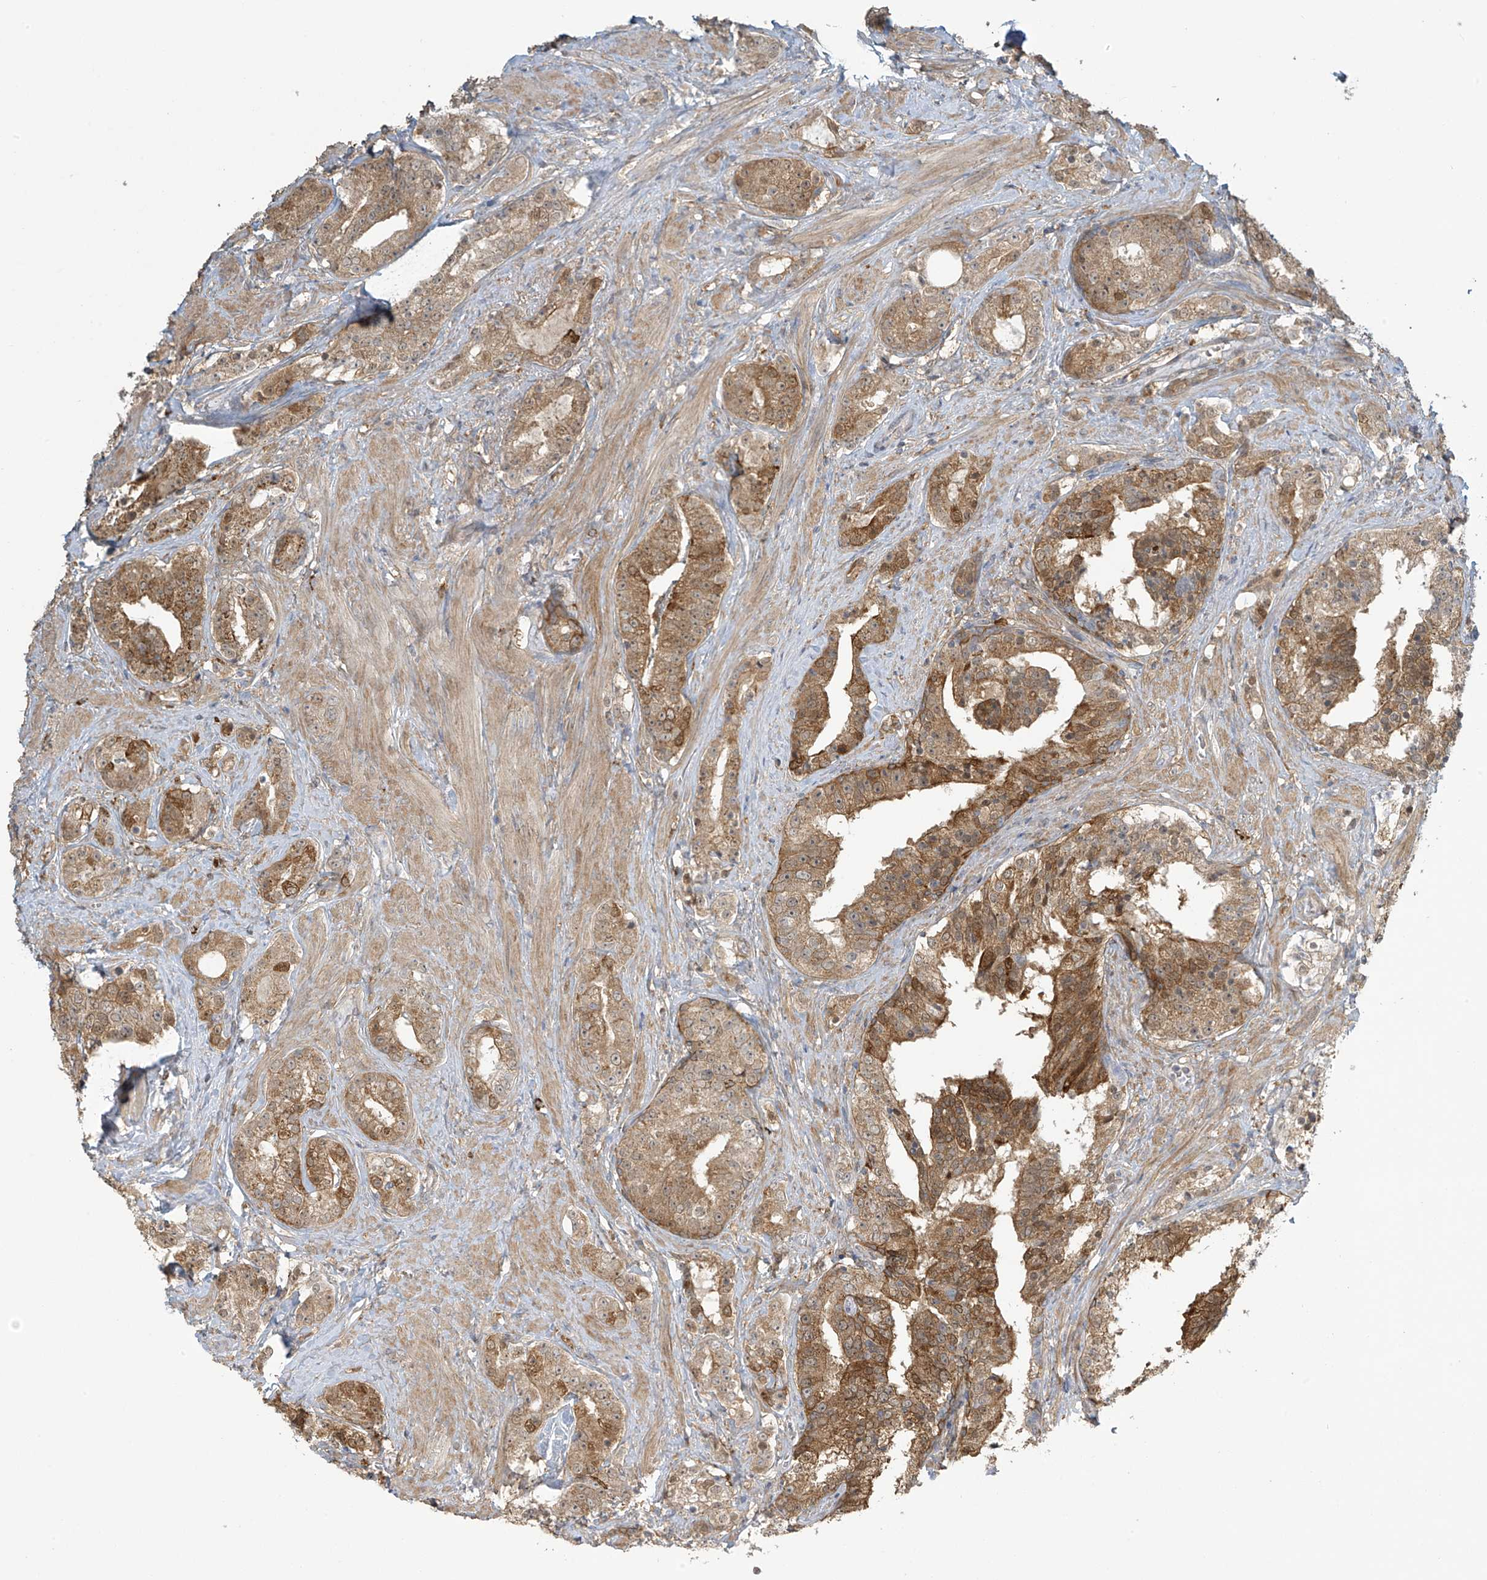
{"staining": {"intensity": "moderate", "quantity": ">75%", "location": "cytoplasmic/membranous"}, "tissue": "prostate cancer", "cell_type": "Tumor cells", "image_type": "cancer", "snomed": [{"axis": "morphology", "description": "Adenocarcinoma, High grade"}, {"axis": "topography", "description": "Prostate"}], "caption": "This histopathology image exhibits immunohistochemistry (IHC) staining of human prostate adenocarcinoma (high-grade), with medium moderate cytoplasmic/membranous staining in approximately >75% of tumor cells.", "gene": "TAGAP", "patient": {"sex": "male", "age": 58}}